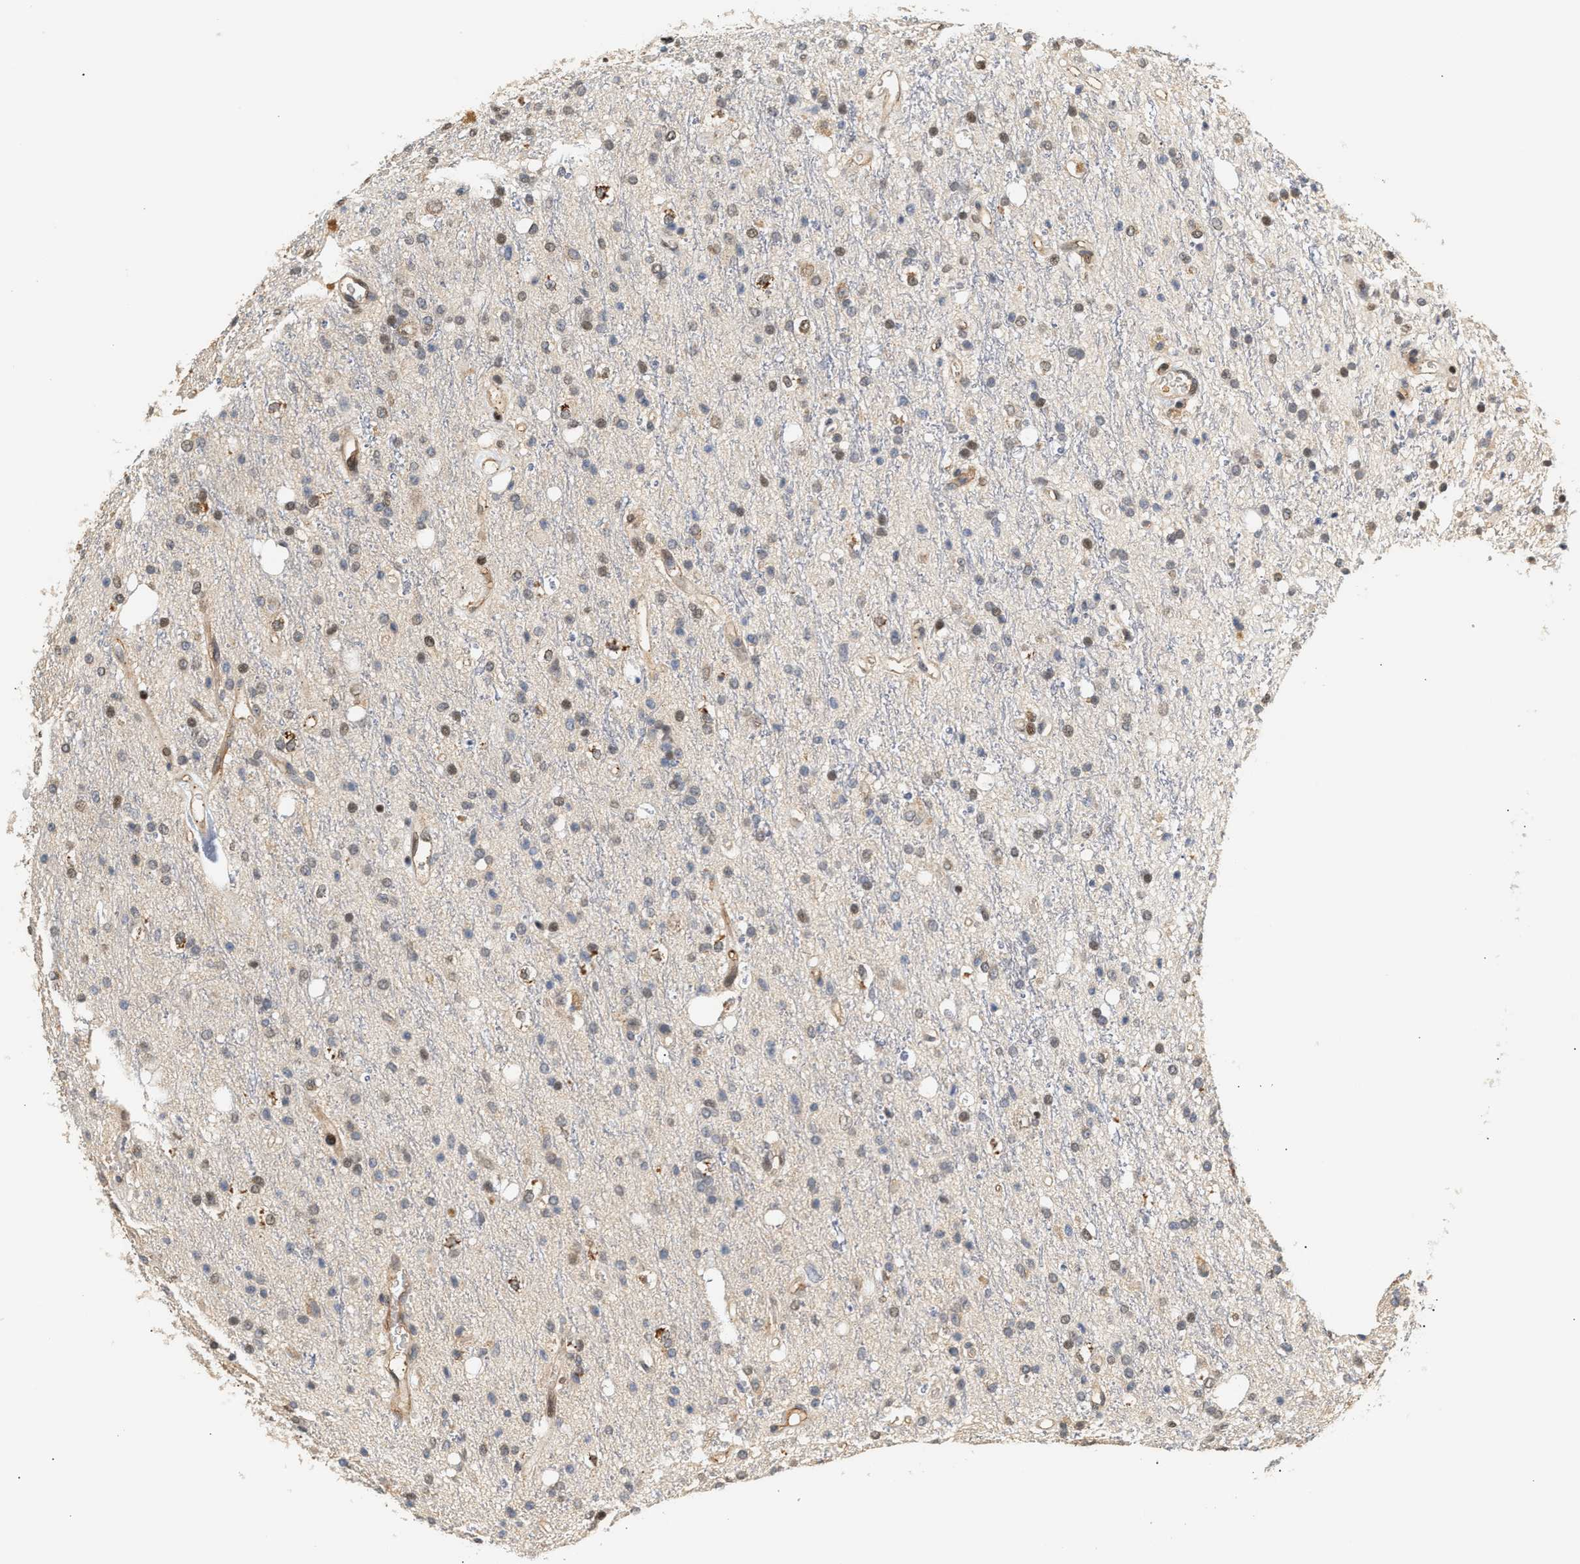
{"staining": {"intensity": "moderate", "quantity": "<25%", "location": "nuclear"}, "tissue": "glioma", "cell_type": "Tumor cells", "image_type": "cancer", "snomed": [{"axis": "morphology", "description": "Glioma, malignant, High grade"}, {"axis": "topography", "description": "Brain"}], "caption": "Tumor cells demonstrate moderate nuclear expression in about <25% of cells in glioma.", "gene": "PLXND1", "patient": {"sex": "male", "age": 47}}